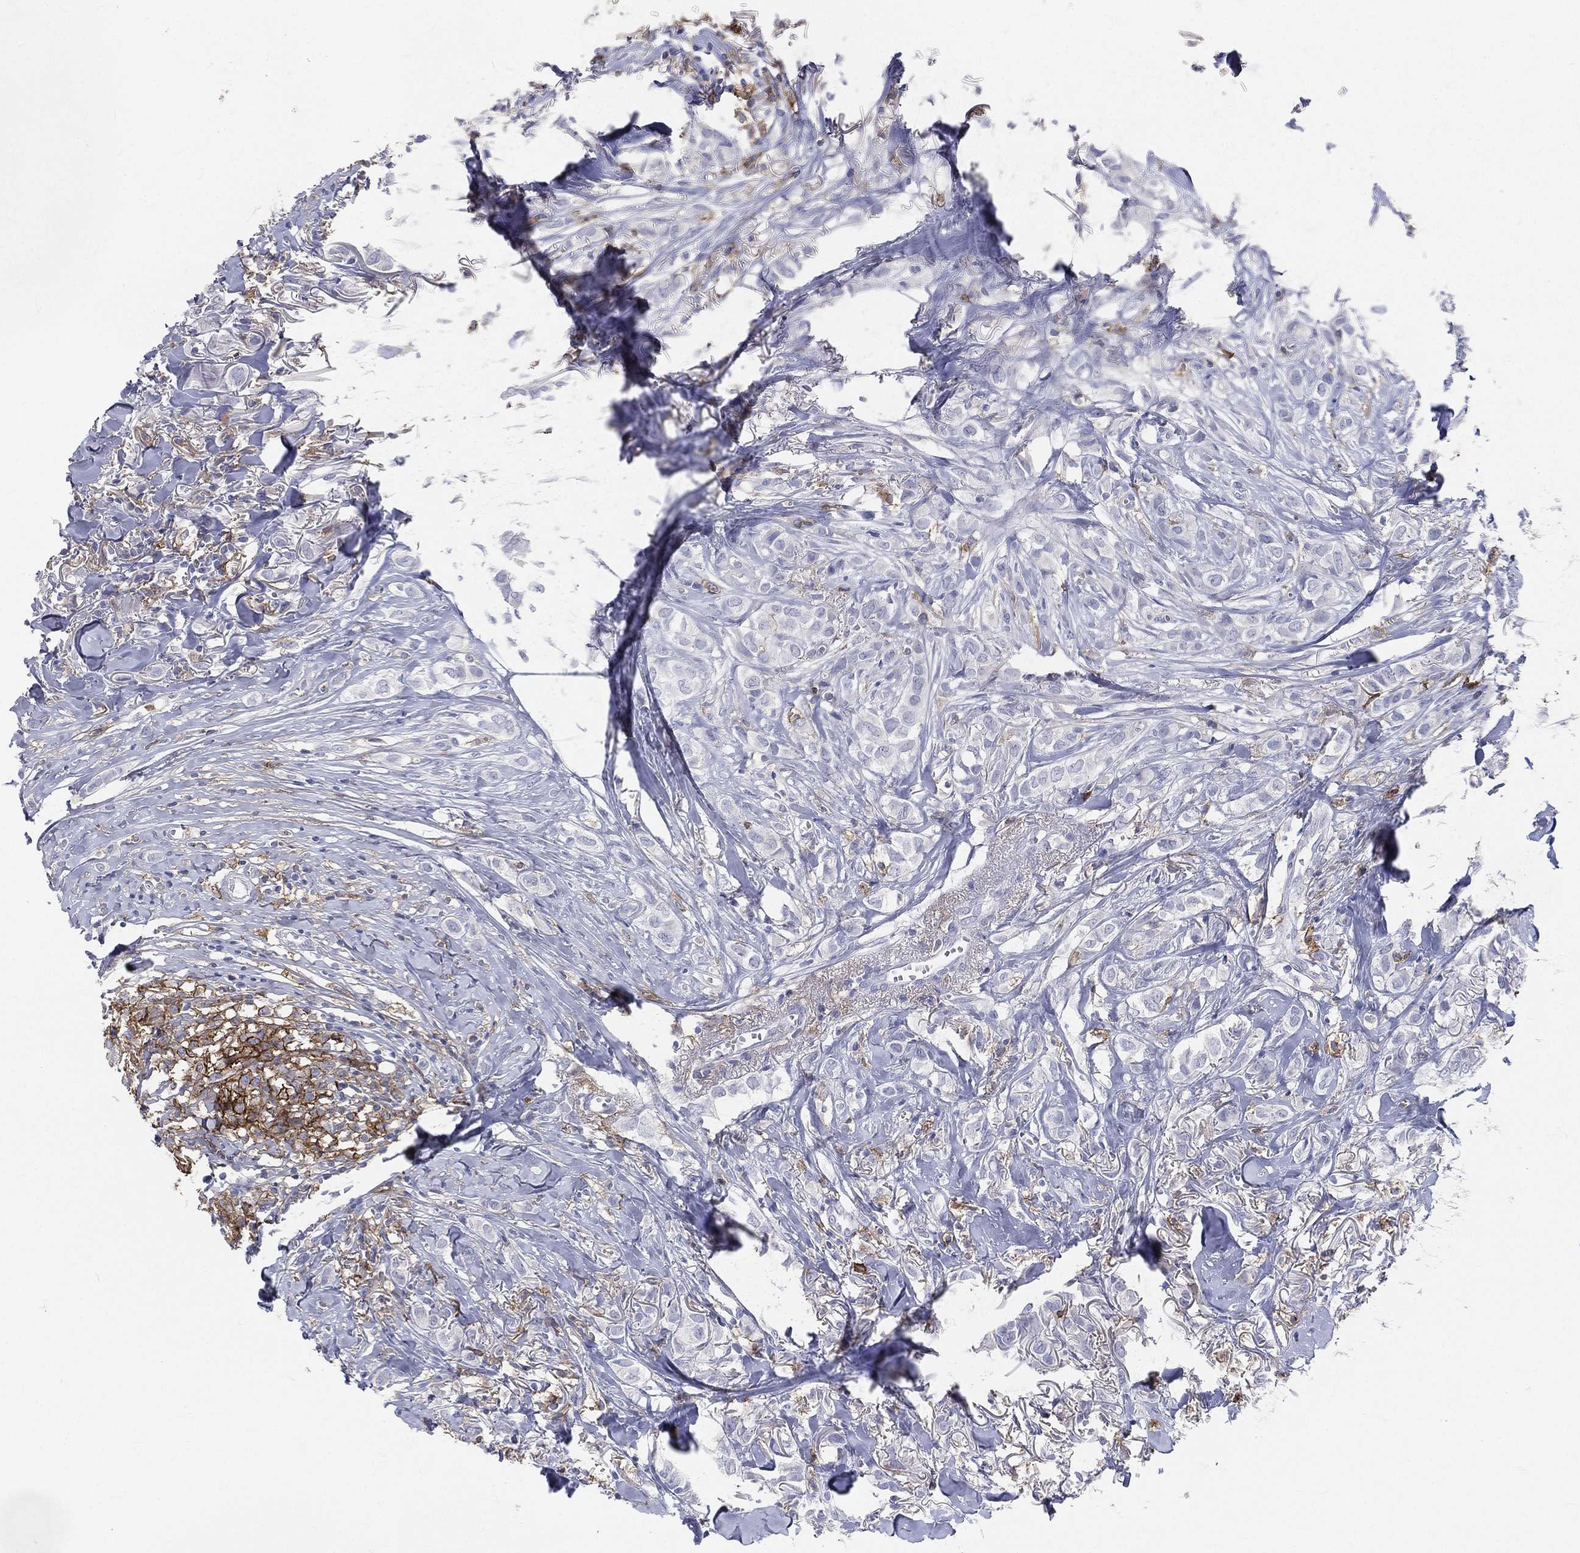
{"staining": {"intensity": "negative", "quantity": "none", "location": "none"}, "tissue": "breast cancer", "cell_type": "Tumor cells", "image_type": "cancer", "snomed": [{"axis": "morphology", "description": "Duct carcinoma"}, {"axis": "topography", "description": "Breast"}], "caption": "Immunohistochemistry of human breast invasive ductal carcinoma exhibits no expression in tumor cells.", "gene": "CD33", "patient": {"sex": "female", "age": 85}}